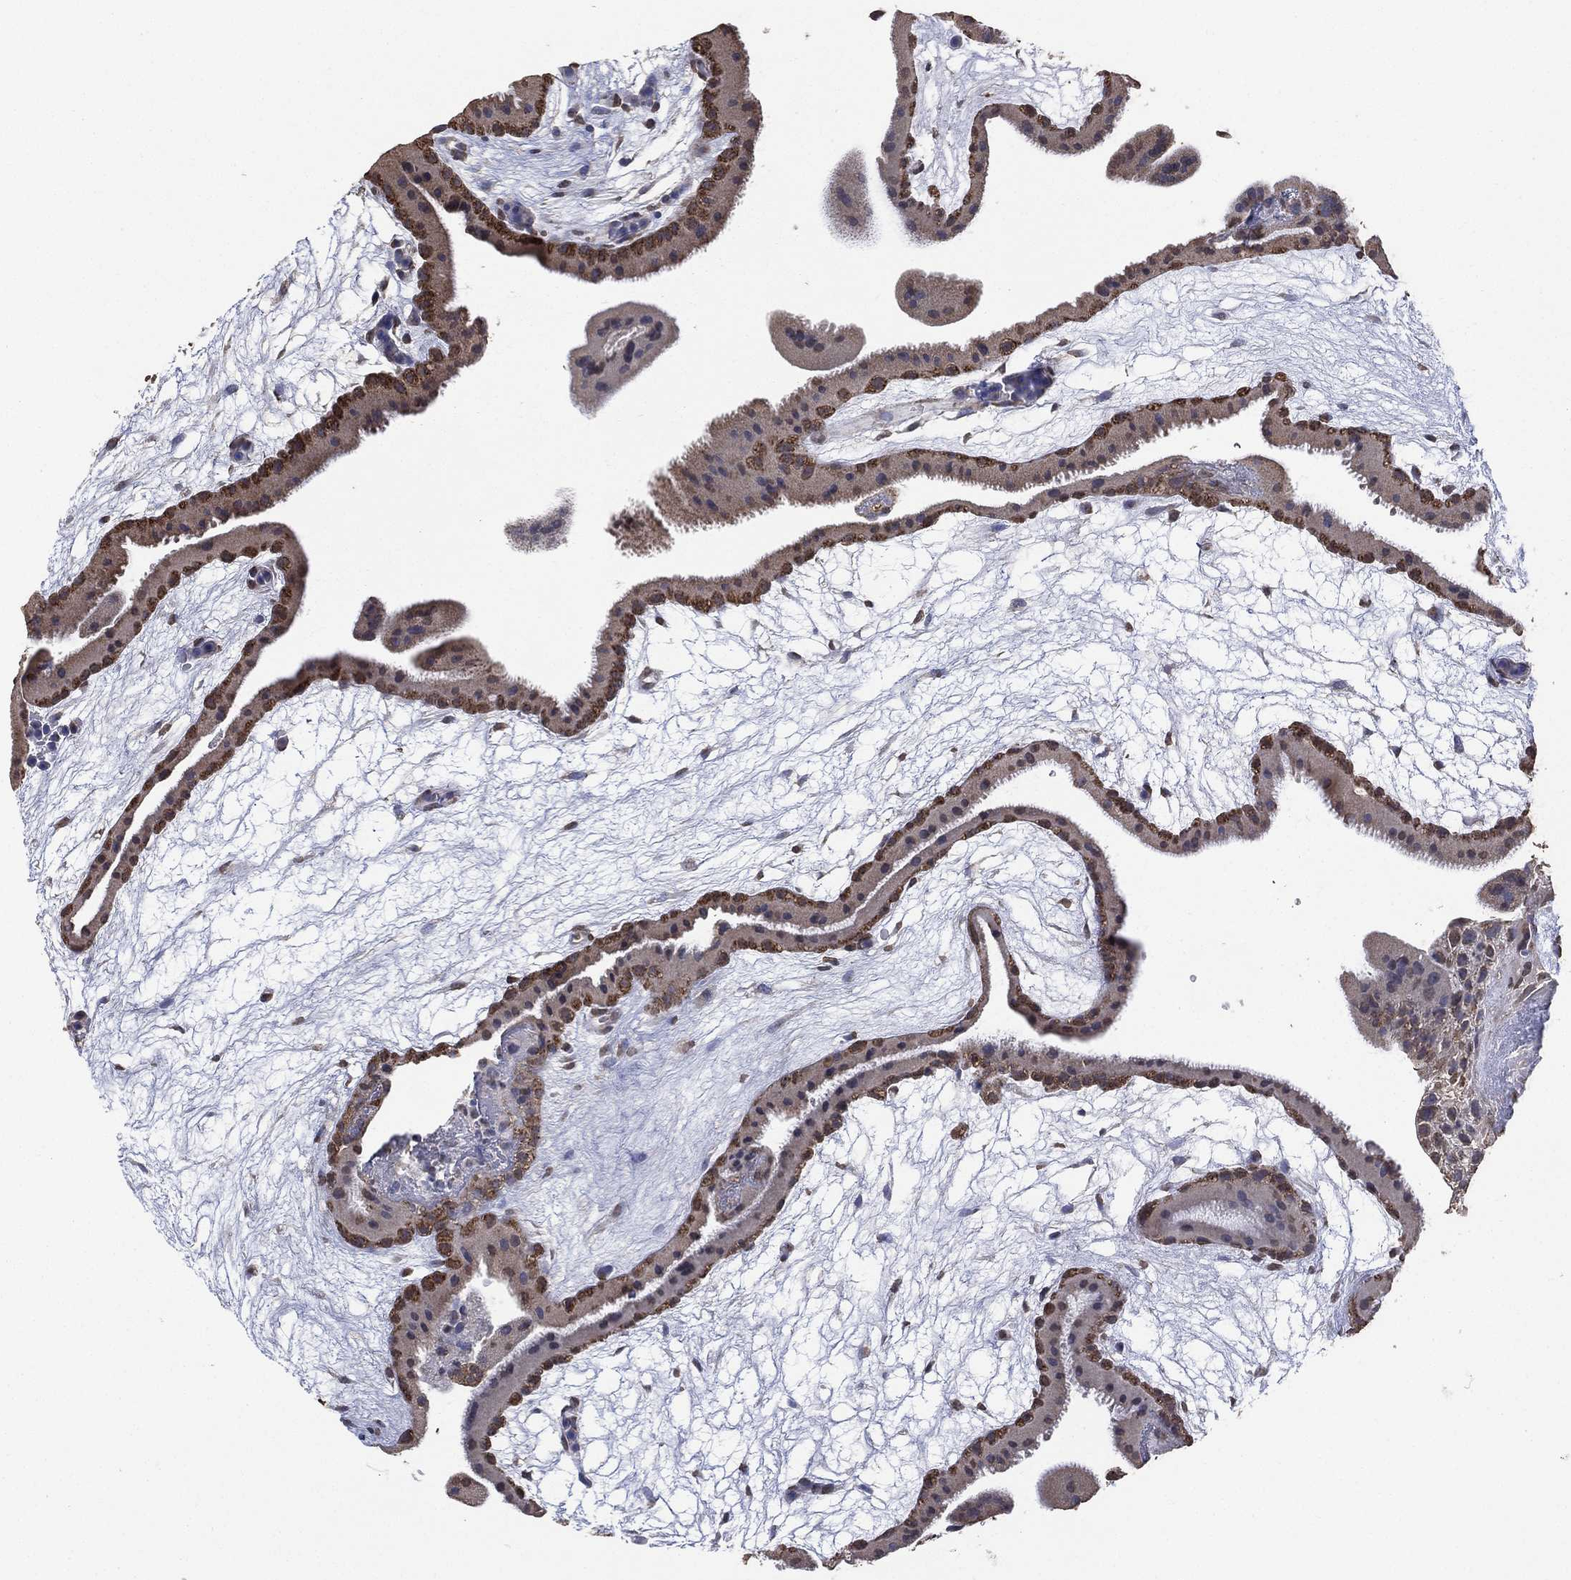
{"staining": {"intensity": "moderate", "quantity": ">75%", "location": "cytoplasmic/membranous,nuclear"}, "tissue": "placenta", "cell_type": "Trophoblastic cells", "image_type": "normal", "snomed": [{"axis": "morphology", "description": "Normal tissue, NOS"}, {"axis": "topography", "description": "Placenta"}], "caption": "Immunohistochemistry (IHC) of benign human placenta demonstrates medium levels of moderate cytoplasmic/membranous,nuclear expression in approximately >75% of trophoblastic cells.", "gene": "ALDH7A1", "patient": {"sex": "female", "age": 19}}